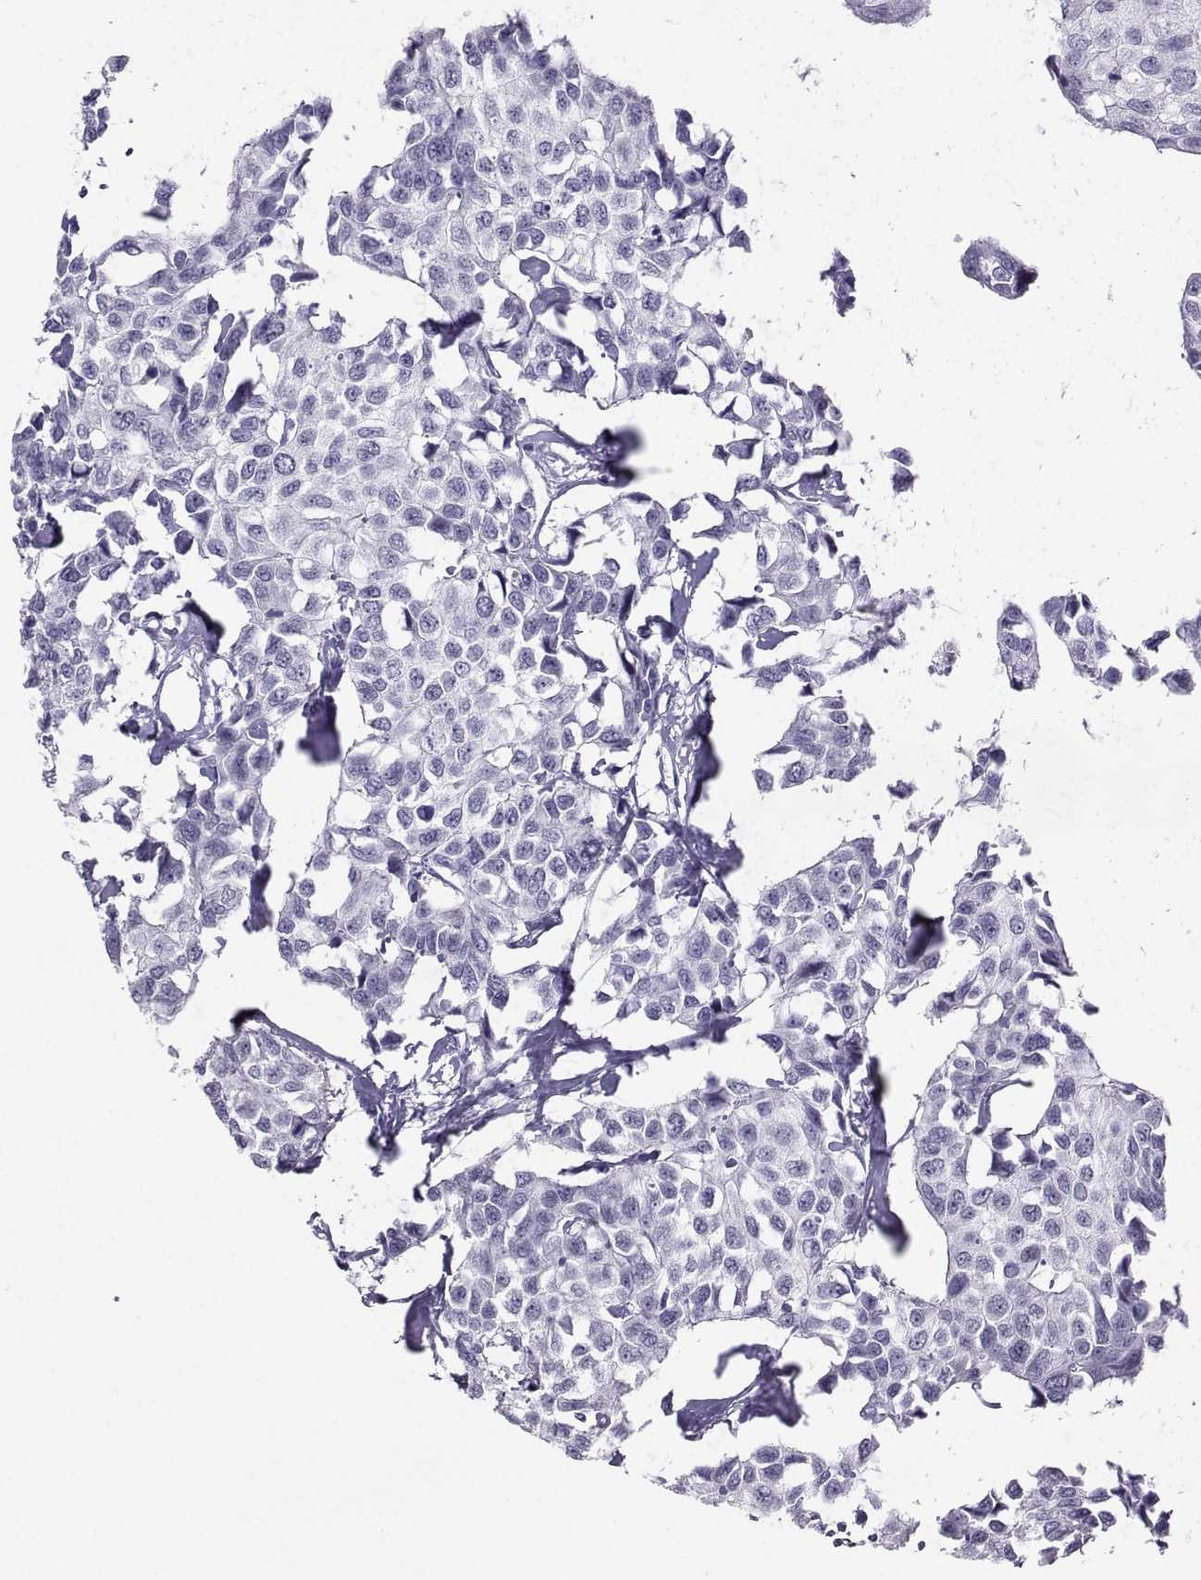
{"staining": {"intensity": "negative", "quantity": "none", "location": "none"}, "tissue": "breast cancer", "cell_type": "Tumor cells", "image_type": "cancer", "snomed": [{"axis": "morphology", "description": "Duct carcinoma"}, {"axis": "topography", "description": "Breast"}], "caption": "DAB immunohistochemical staining of human breast intraductal carcinoma reveals no significant expression in tumor cells.", "gene": "LHX1", "patient": {"sex": "female", "age": 80}}